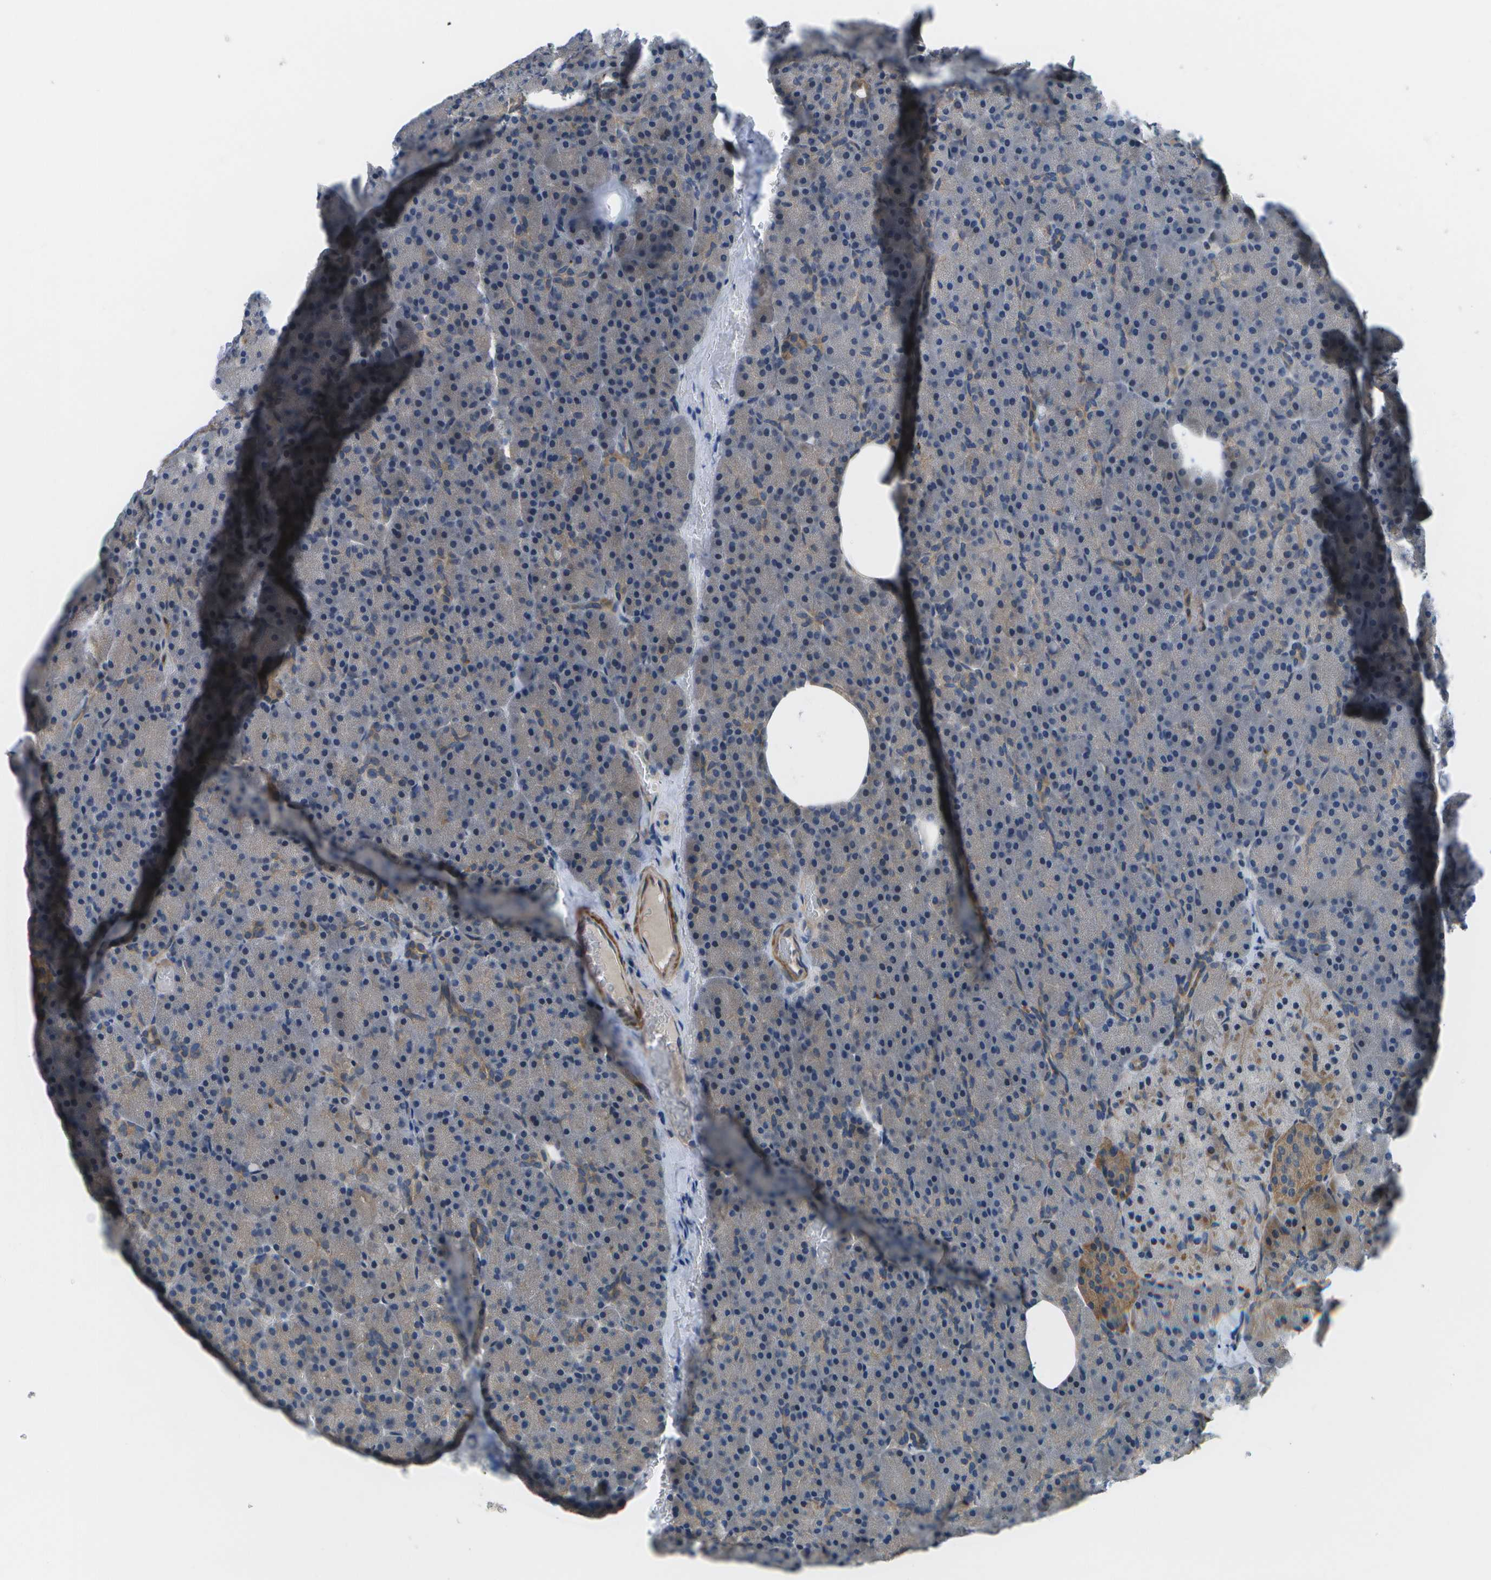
{"staining": {"intensity": "moderate", "quantity": "<25%", "location": "cytoplasmic/membranous"}, "tissue": "pancreas", "cell_type": "Exocrine glandular cells", "image_type": "normal", "snomed": [{"axis": "morphology", "description": "Normal tissue, NOS"}, {"axis": "topography", "description": "Pancreas"}], "caption": "A brown stain labels moderate cytoplasmic/membranous positivity of a protein in exocrine glandular cells of benign human pancreas. (DAB IHC with brightfield microscopy, high magnification).", "gene": "P3H1", "patient": {"sex": "female", "age": 35}}